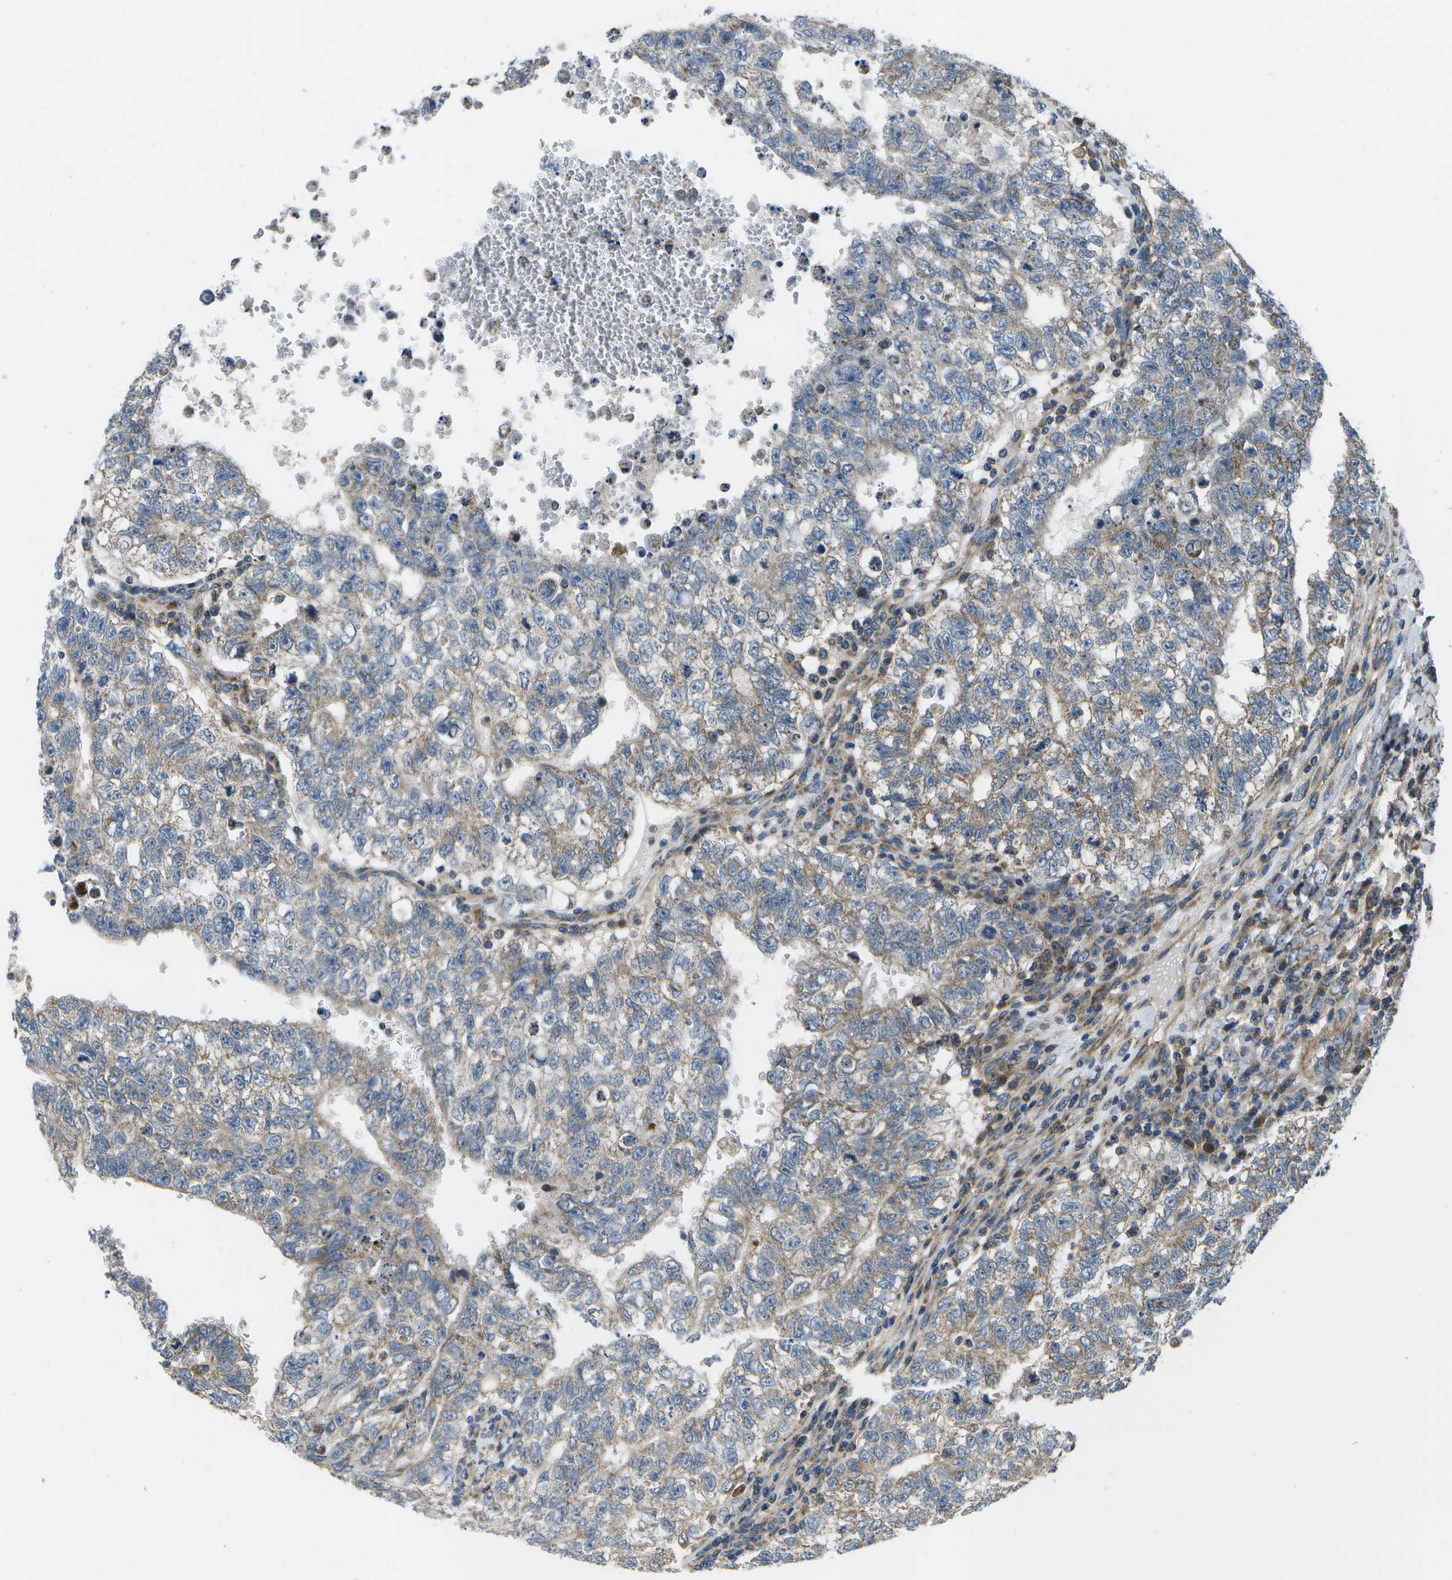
{"staining": {"intensity": "weak", "quantity": ">75%", "location": "cytoplasmic/membranous"}, "tissue": "testis cancer", "cell_type": "Tumor cells", "image_type": "cancer", "snomed": [{"axis": "morphology", "description": "Seminoma, NOS"}, {"axis": "morphology", "description": "Carcinoma, Embryonal, NOS"}, {"axis": "topography", "description": "Testis"}], "caption": "Seminoma (testis) stained with a brown dye exhibits weak cytoplasmic/membranous positive positivity in approximately >75% of tumor cells.", "gene": "MVK", "patient": {"sex": "male", "age": 38}}